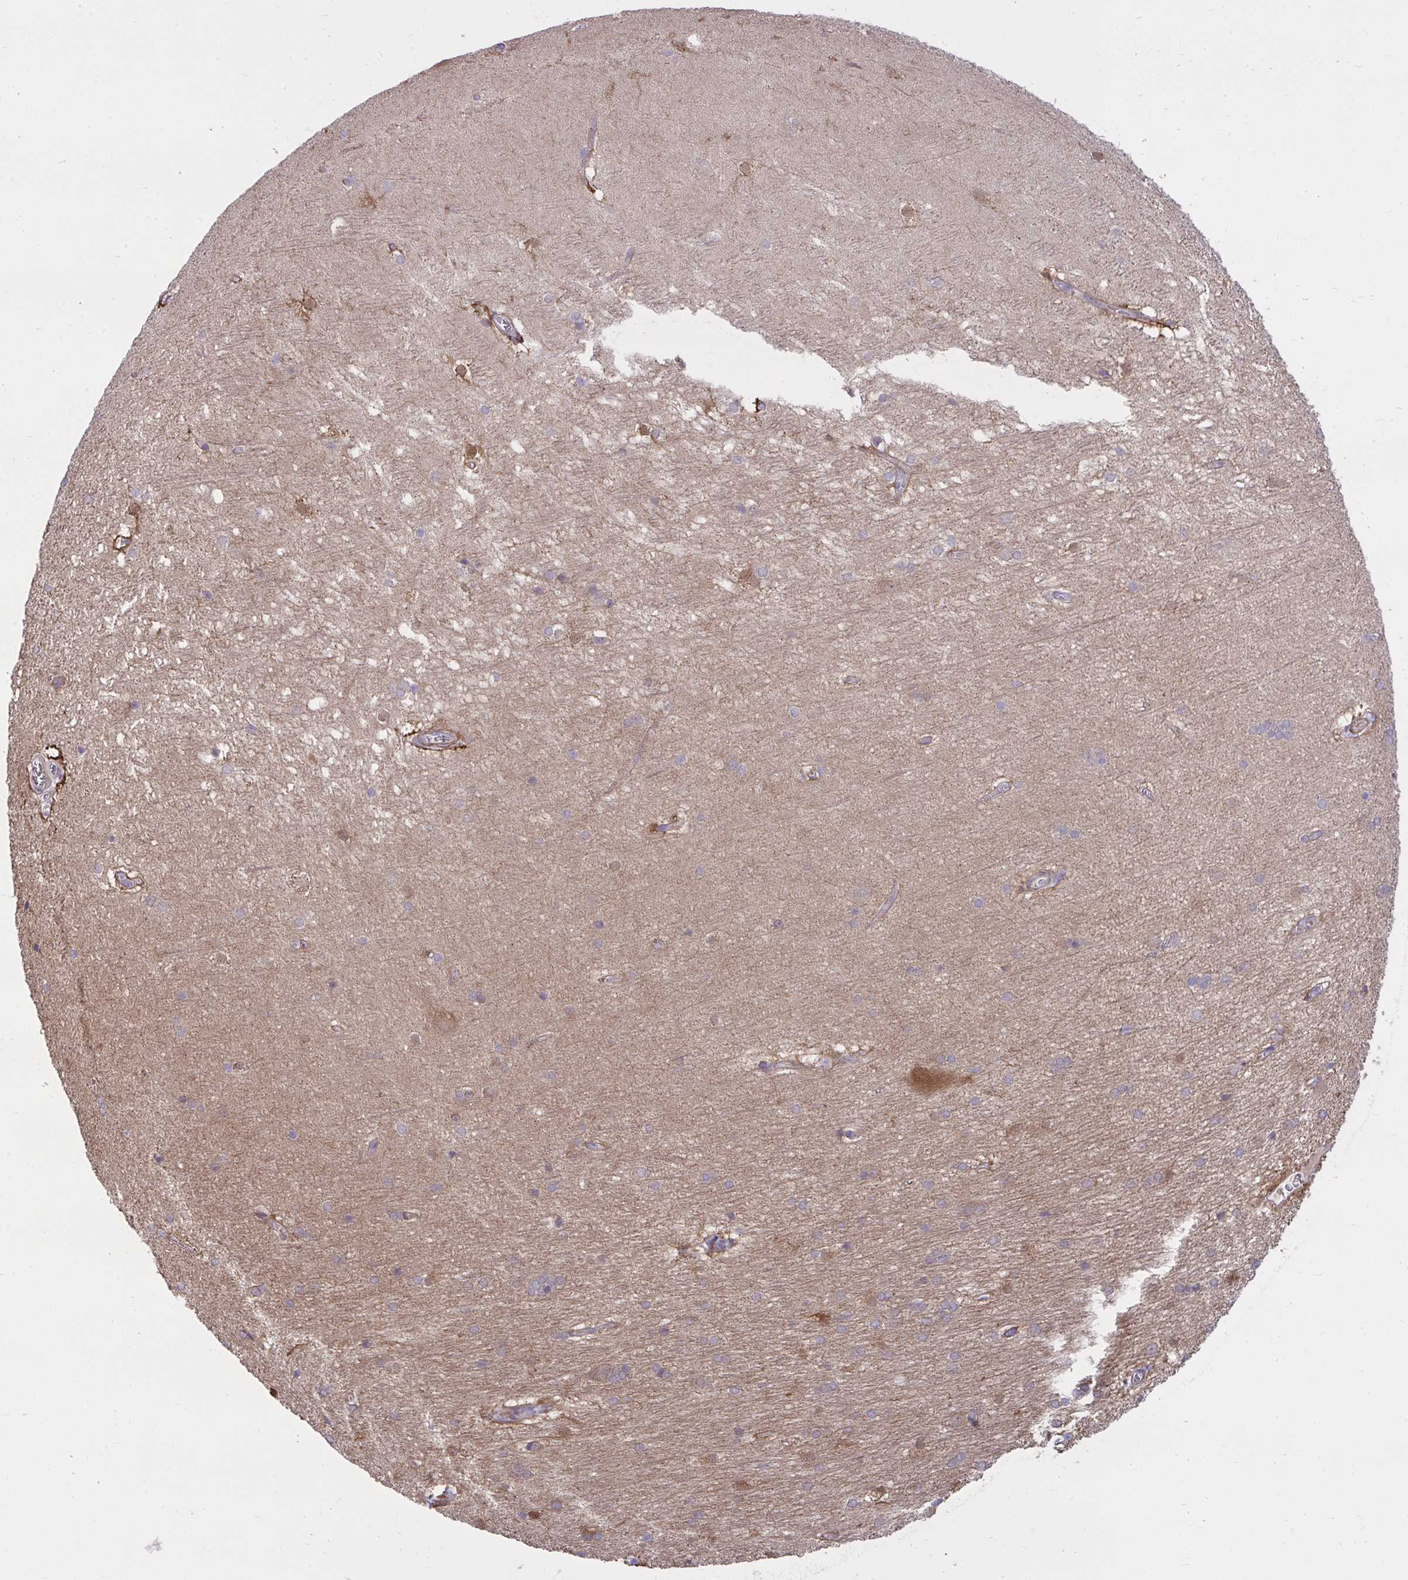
{"staining": {"intensity": "weak", "quantity": "<25%", "location": "cytoplasmic/membranous"}, "tissue": "hippocampus", "cell_type": "Glial cells", "image_type": "normal", "snomed": [{"axis": "morphology", "description": "Normal tissue, NOS"}, {"axis": "topography", "description": "Cerebral cortex"}, {"axis": "topography", "description": "Hippocampus"}], "caption": "This is an IHC image of normal hippocampus. There is no staining in glial cells.", "gene": "PIGZ", "patient": {"sex": "female", "age": 19}}